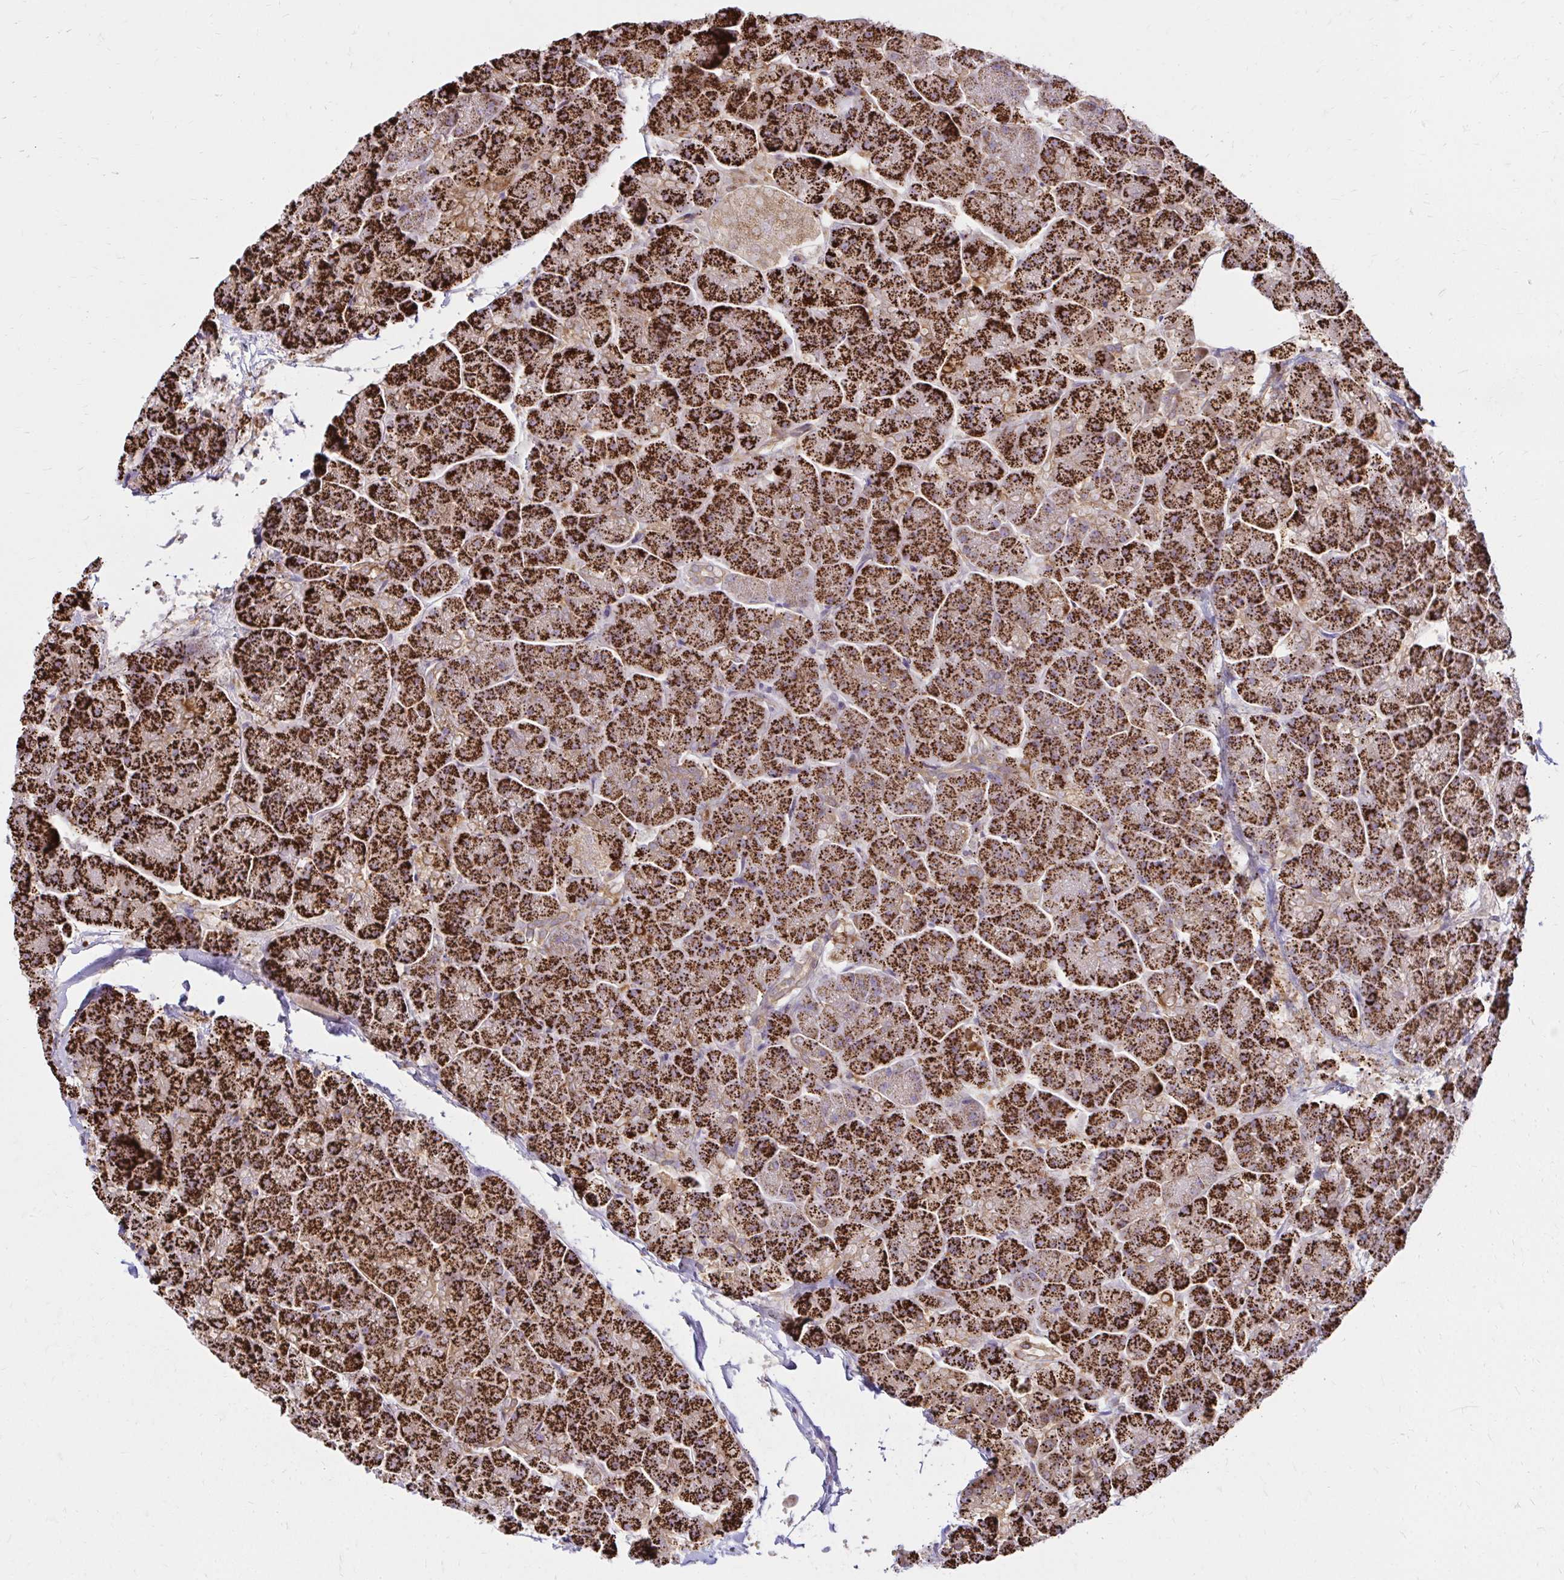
{"staining": {"intensity": "strong", "quantity": ">75%", "location": "cytoplasmic/membranous"}, "tissue": "pancreas", "cell_type": "Exocrine glandular cells", "image_type": "normal", "snomed": [{"axis": "morphology", "description": "Normal tissue, NOS"}, {"axis": "topography", "description": "Pancreas"}, {"axis": "topography", "description": "Peripheral nerve tissue"}], "caption": "Immunohistochemistry of unremarkable human pancreas shows high levels of strong cytoplasmic/membranous staining in approximately >75% of exocrine glandular cells.", "gene": "ITGA2", "patient": {"sex": "male", "age": 54}}